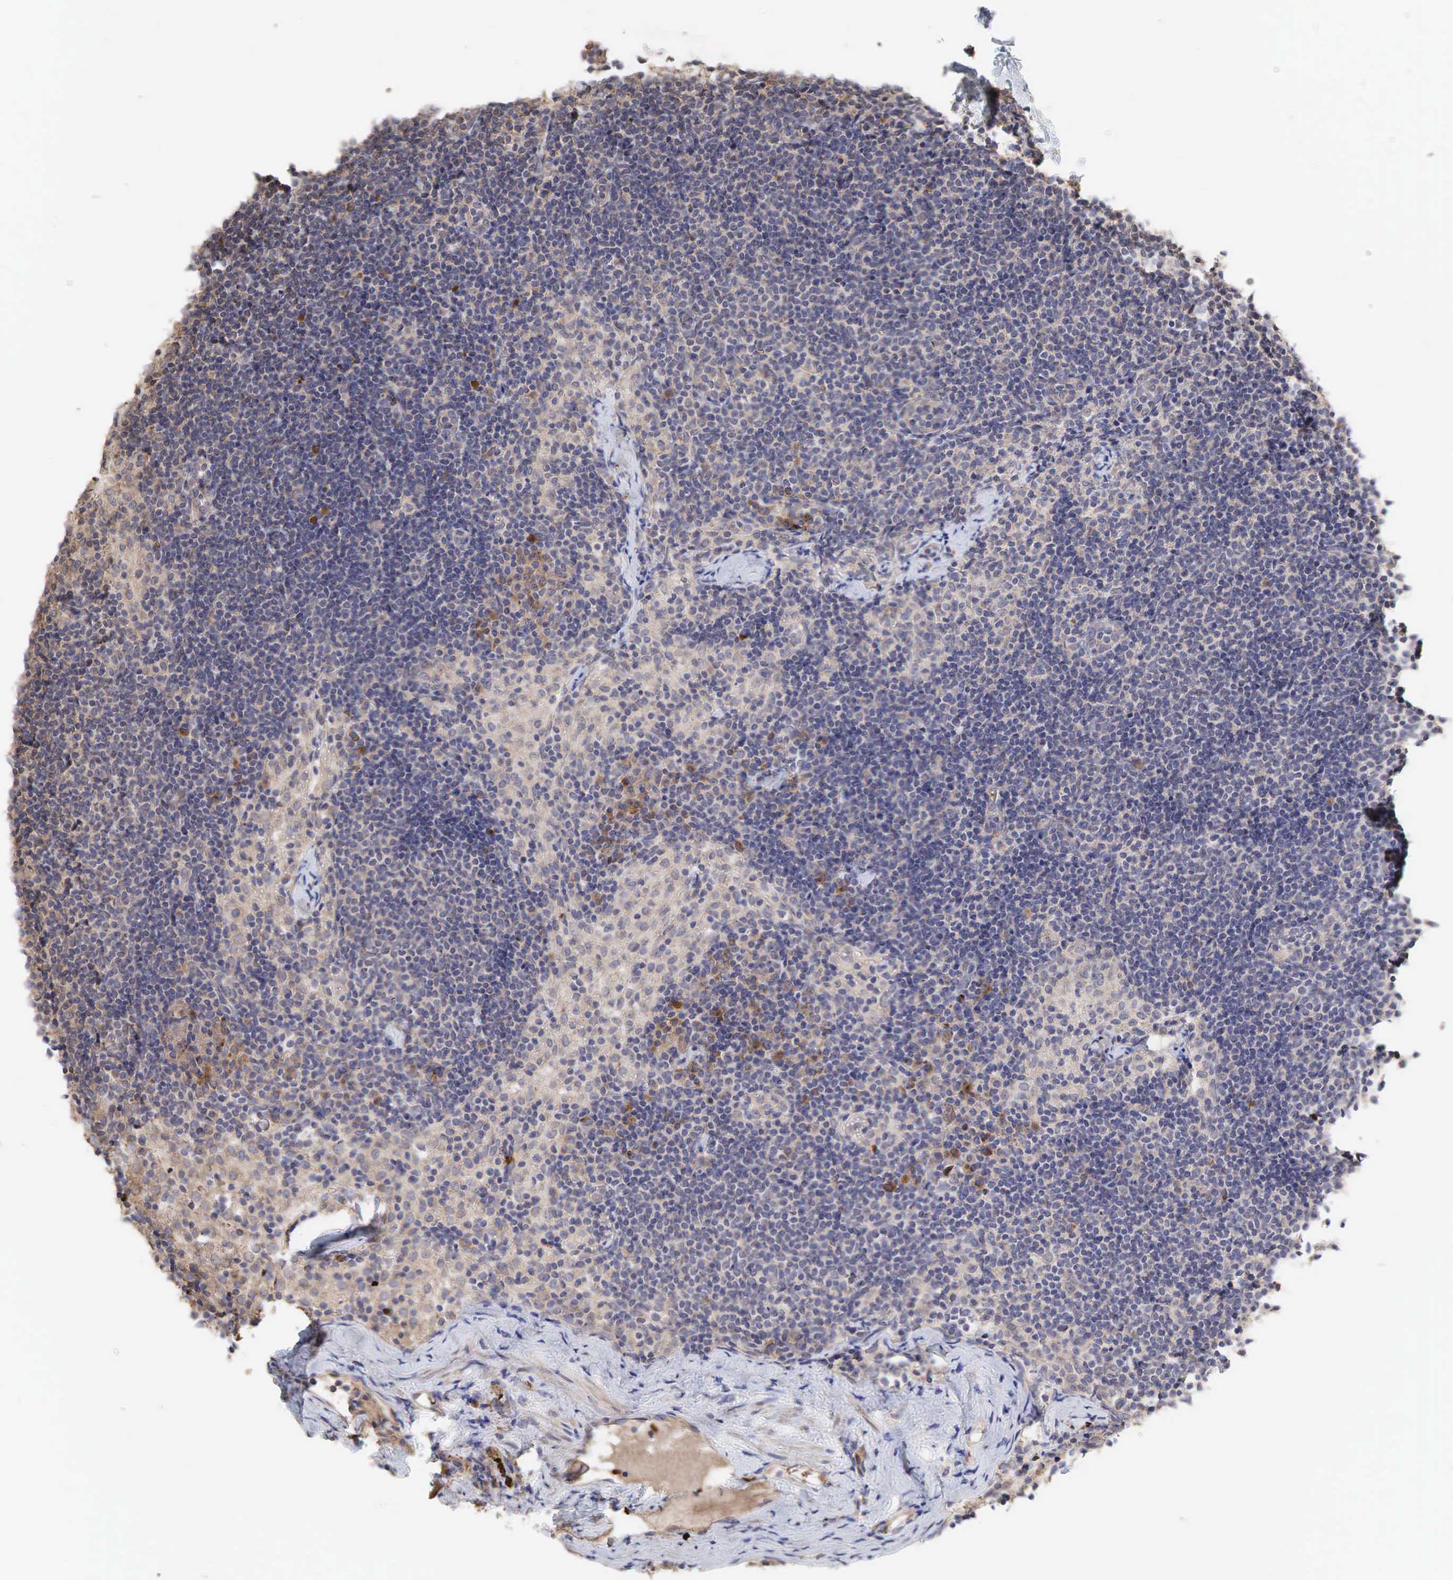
{"staining": {"intensity": "weak", "quantity": "<25%", "location": "cytoplasmic/membranous"}, "tissue": "lymph node", "cell_type": "Germinal center cells", "image_type": "normal", "snomed": [{"axis": "morphology", "description": "Normal tissue, NOS"}, {"axis": "topography", "description": "Lymph node"}], "caption": "Photomicrograph shows no protein staining in germinal center cells of benign lymph node.", "gene": "PABPC5", "patient": {"sex": "female", "age": 35}}